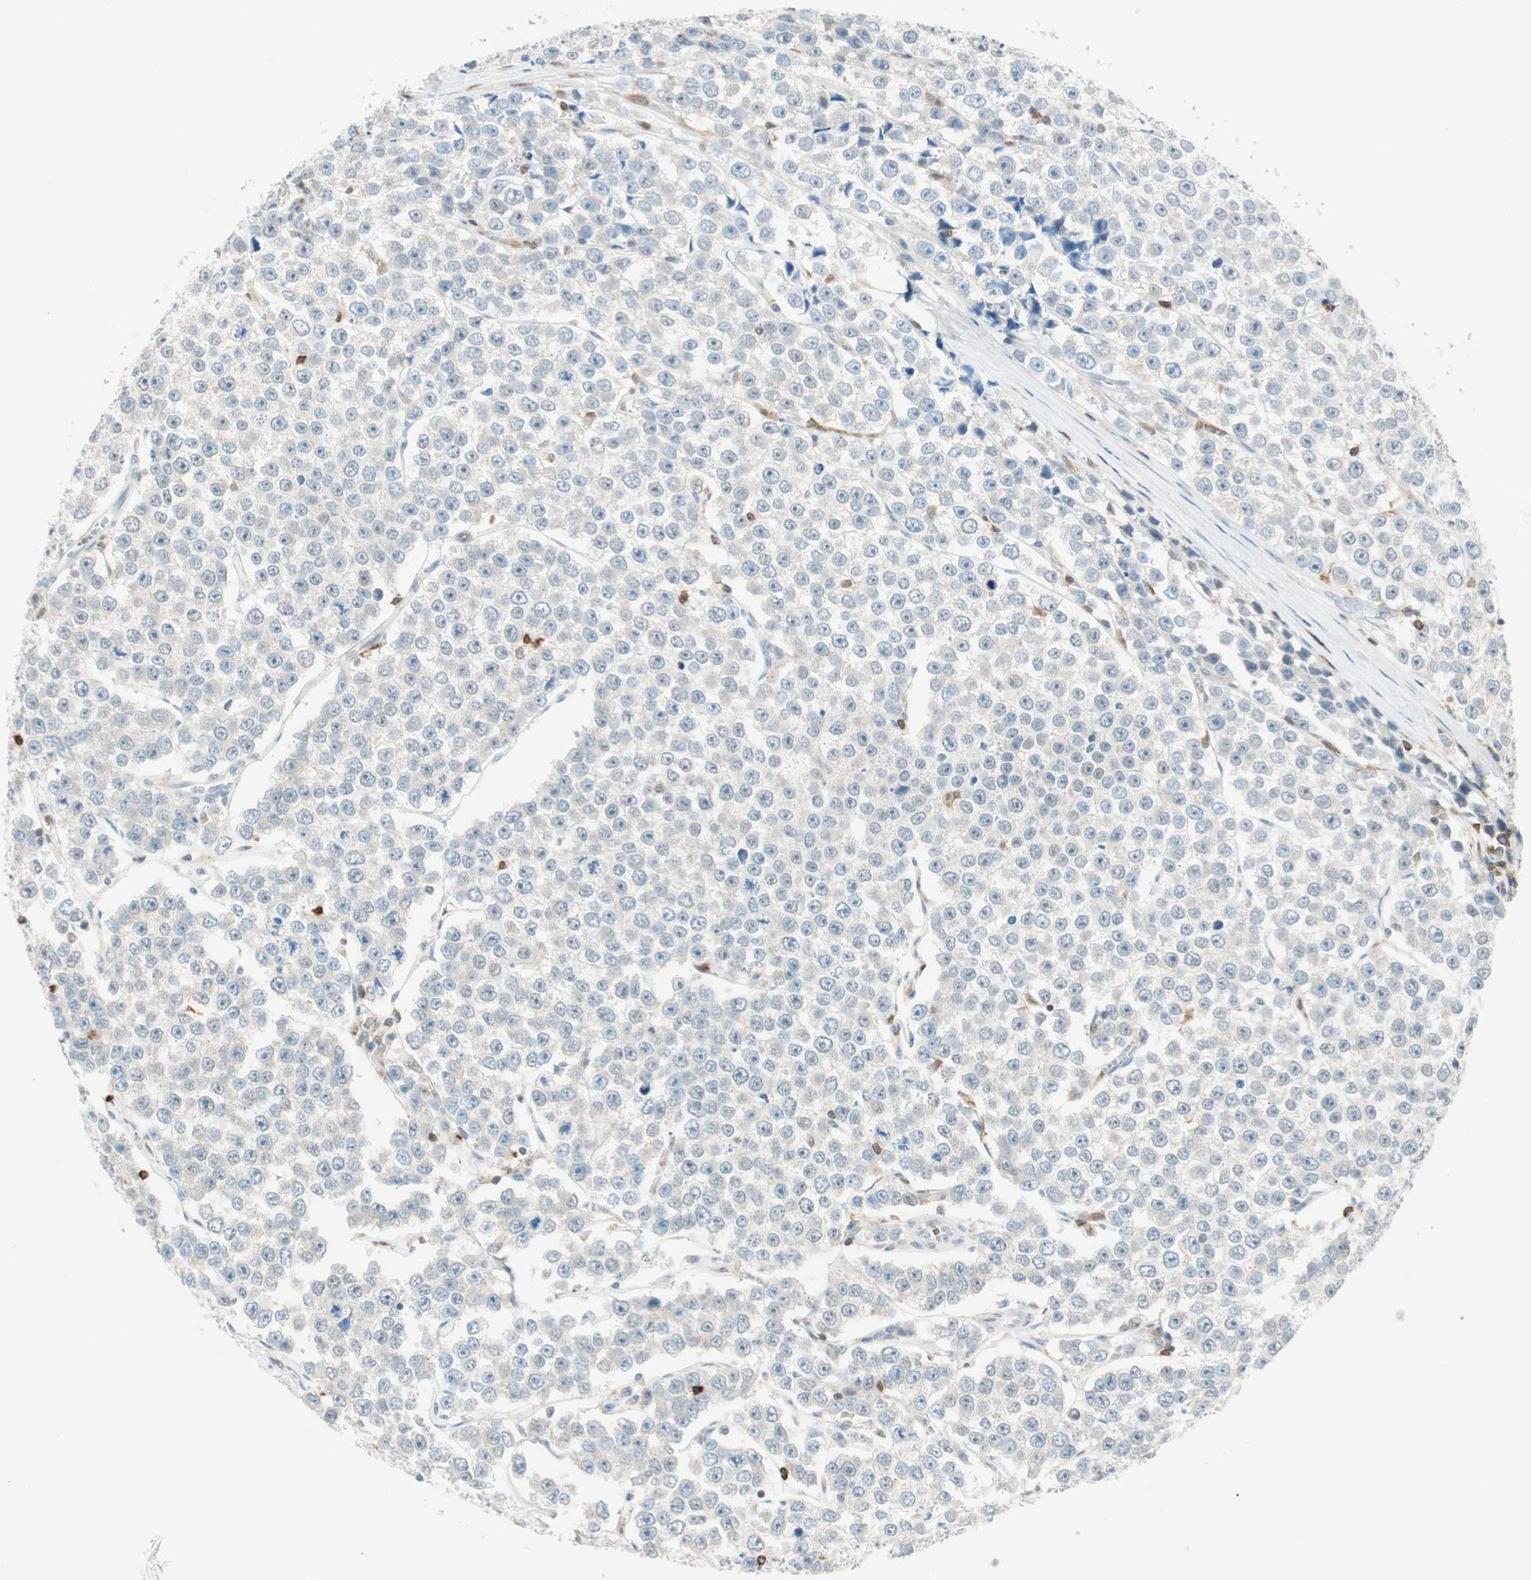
{"staining": {"intensity": "negative", "quantity": "none", "location": "none"}, "tissue": "testis cancer", "cell_type": "Tumor cells", "image_type": "cancer", "snomed": [{"axis": "morphology", "description": "Seminoma, NOS"}, {"axis": "morphology", "description": "Carcinoma, Embryonal, NOS"}, {"axis": "topography", "description": "Testis"}], "caption": "The IHC image has no significant staining in tumor cells of embryonal carcinoma (testis) tissue.", "gene": "HPGD", "patient": {"sex": "male", "age": 52}}